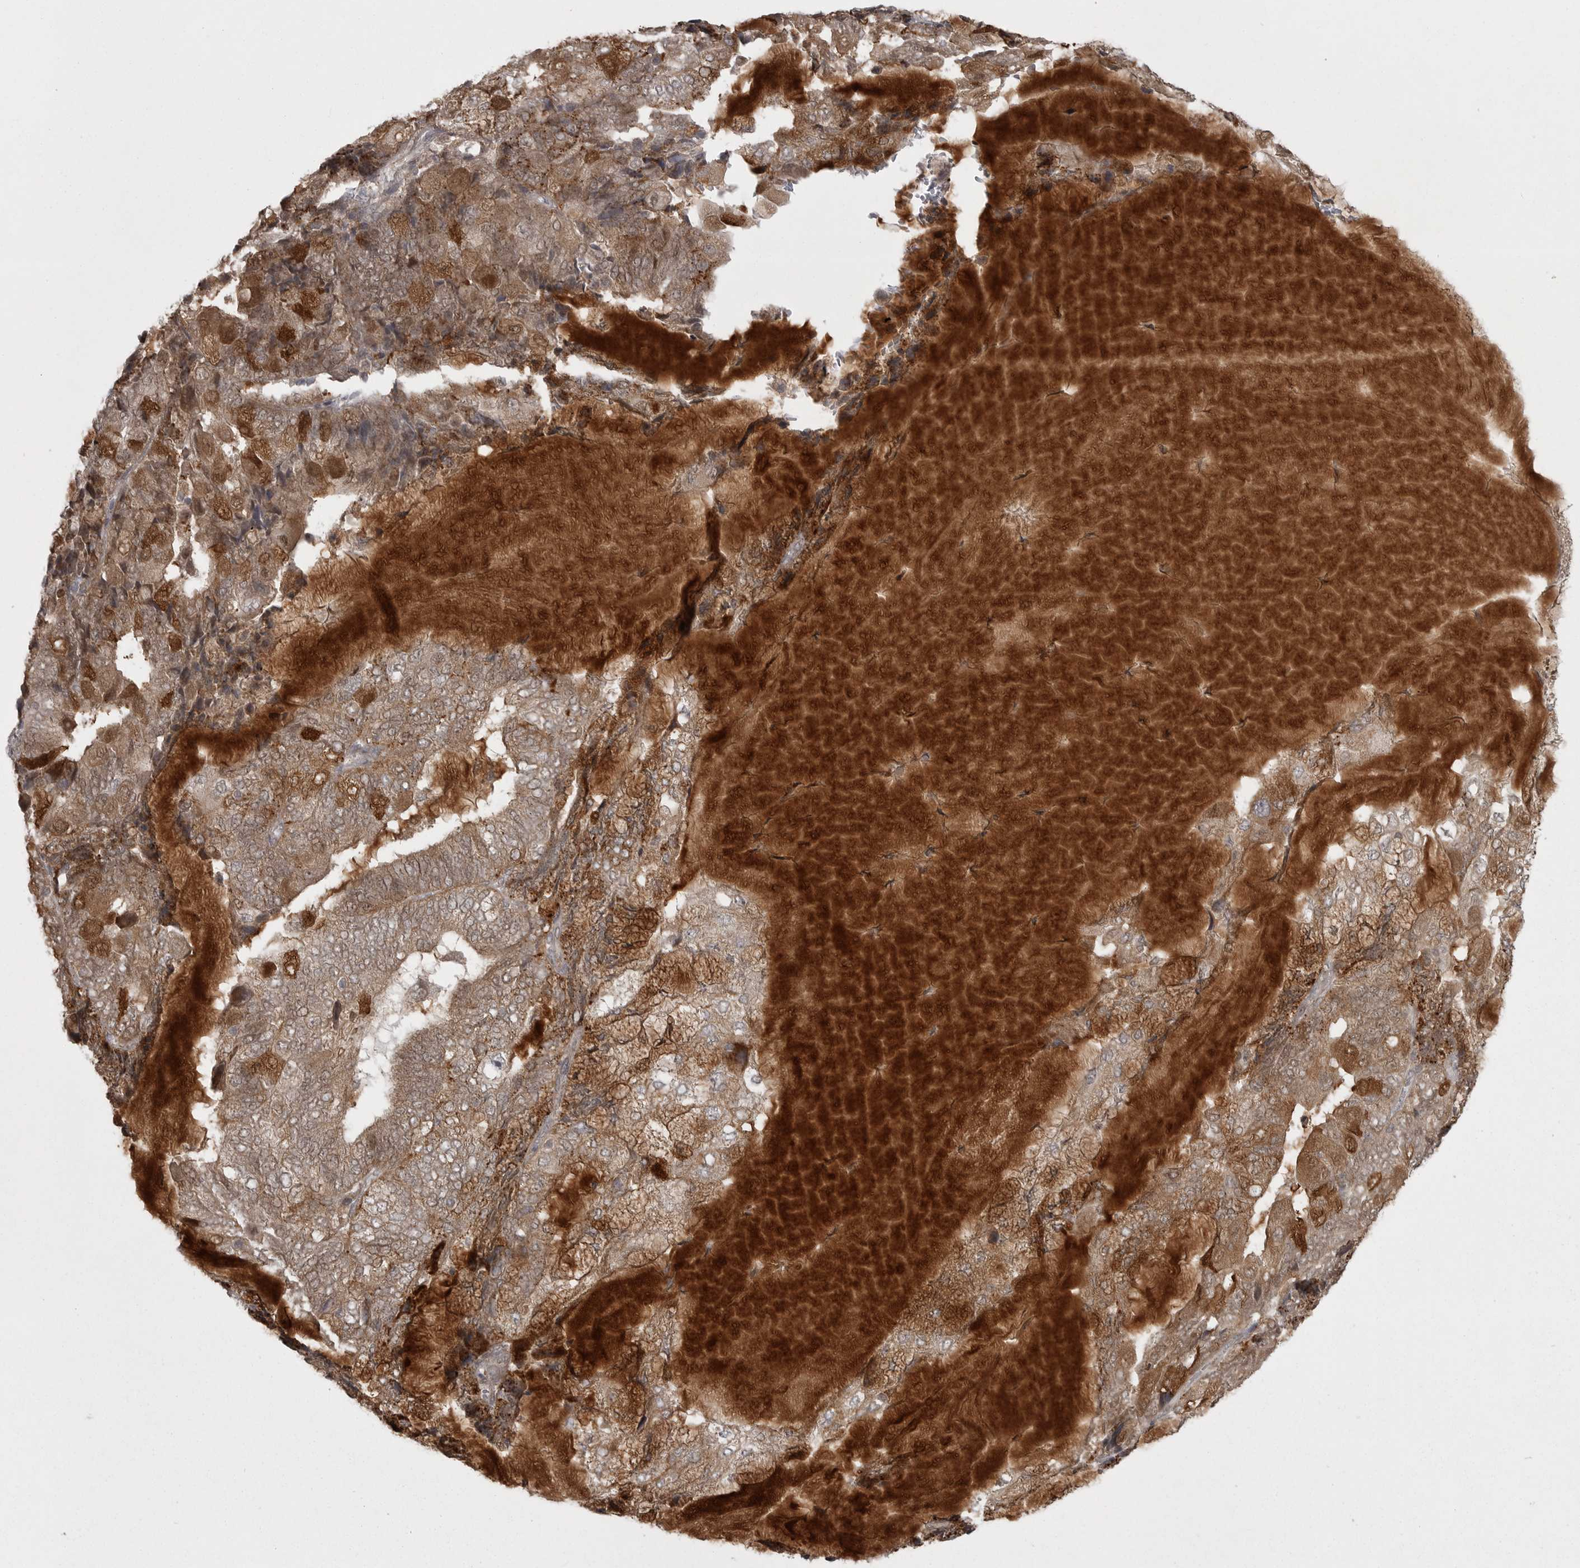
{"staining": {"intensity": "moderate", "quantity": ">75%", "location": "cytoplasmic/membranous"}, "tissue": "endometrial cancer", "cell_type": "Tumor cells", "image_type": "cancer", "snomed": [{"axis": "morphology", "description": "Adenocarcinoma, NOS"}, {"axis": "topography", "description": "Endometrium"}], "caption": "Protein staining shows moderate cytoplasmic/membranous expression in approximately >75% of tumor cells in adenocarcinoma (endometrial). (Stains: DAB (3,3'-diaminobenzidine) in brown, nuclei in blue, Microscopy: brightfield microscopy at high magnification).", "gene": "PPP1R9A", "patient": {"sex": "female", "age": 81}}